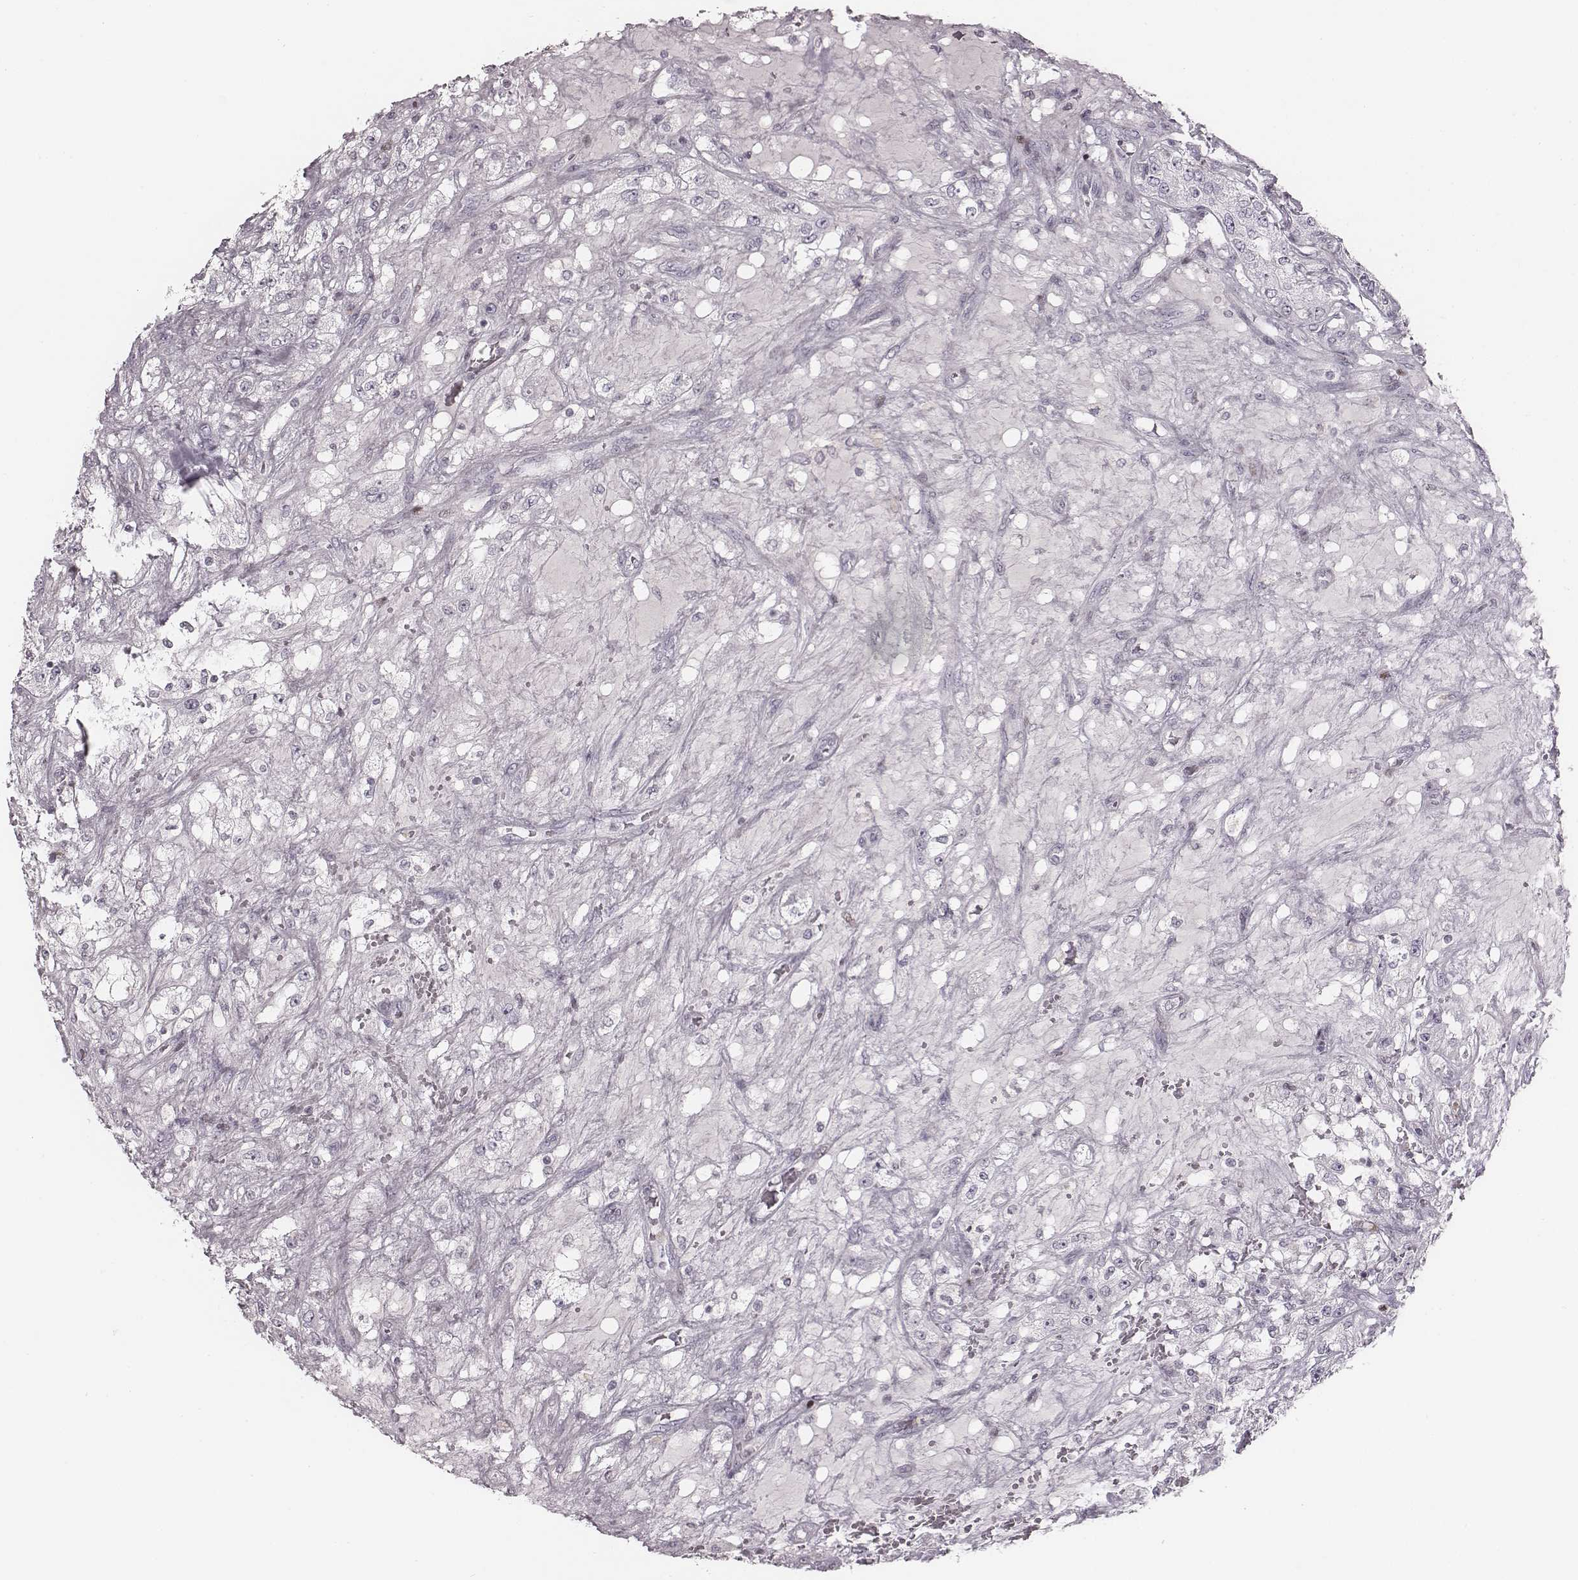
{"staining": {"intensity": "negative", "quantity": "none", "location": "none"}, "tissue": "renal cancer", "cell_type": "Tumor cells", "image_type": "cancer", "snomed": [{"axis": "morphology", "description": "Adenocarcinoma, NOS"}, {"axis": "topography", "description": "Kidney"}], "caption": "Tumor cells are negative for protein expression in human renal cancer (adenocarcinoma).", "gene": "NDC1", "patient": {"sex": "female", "age": 63}}